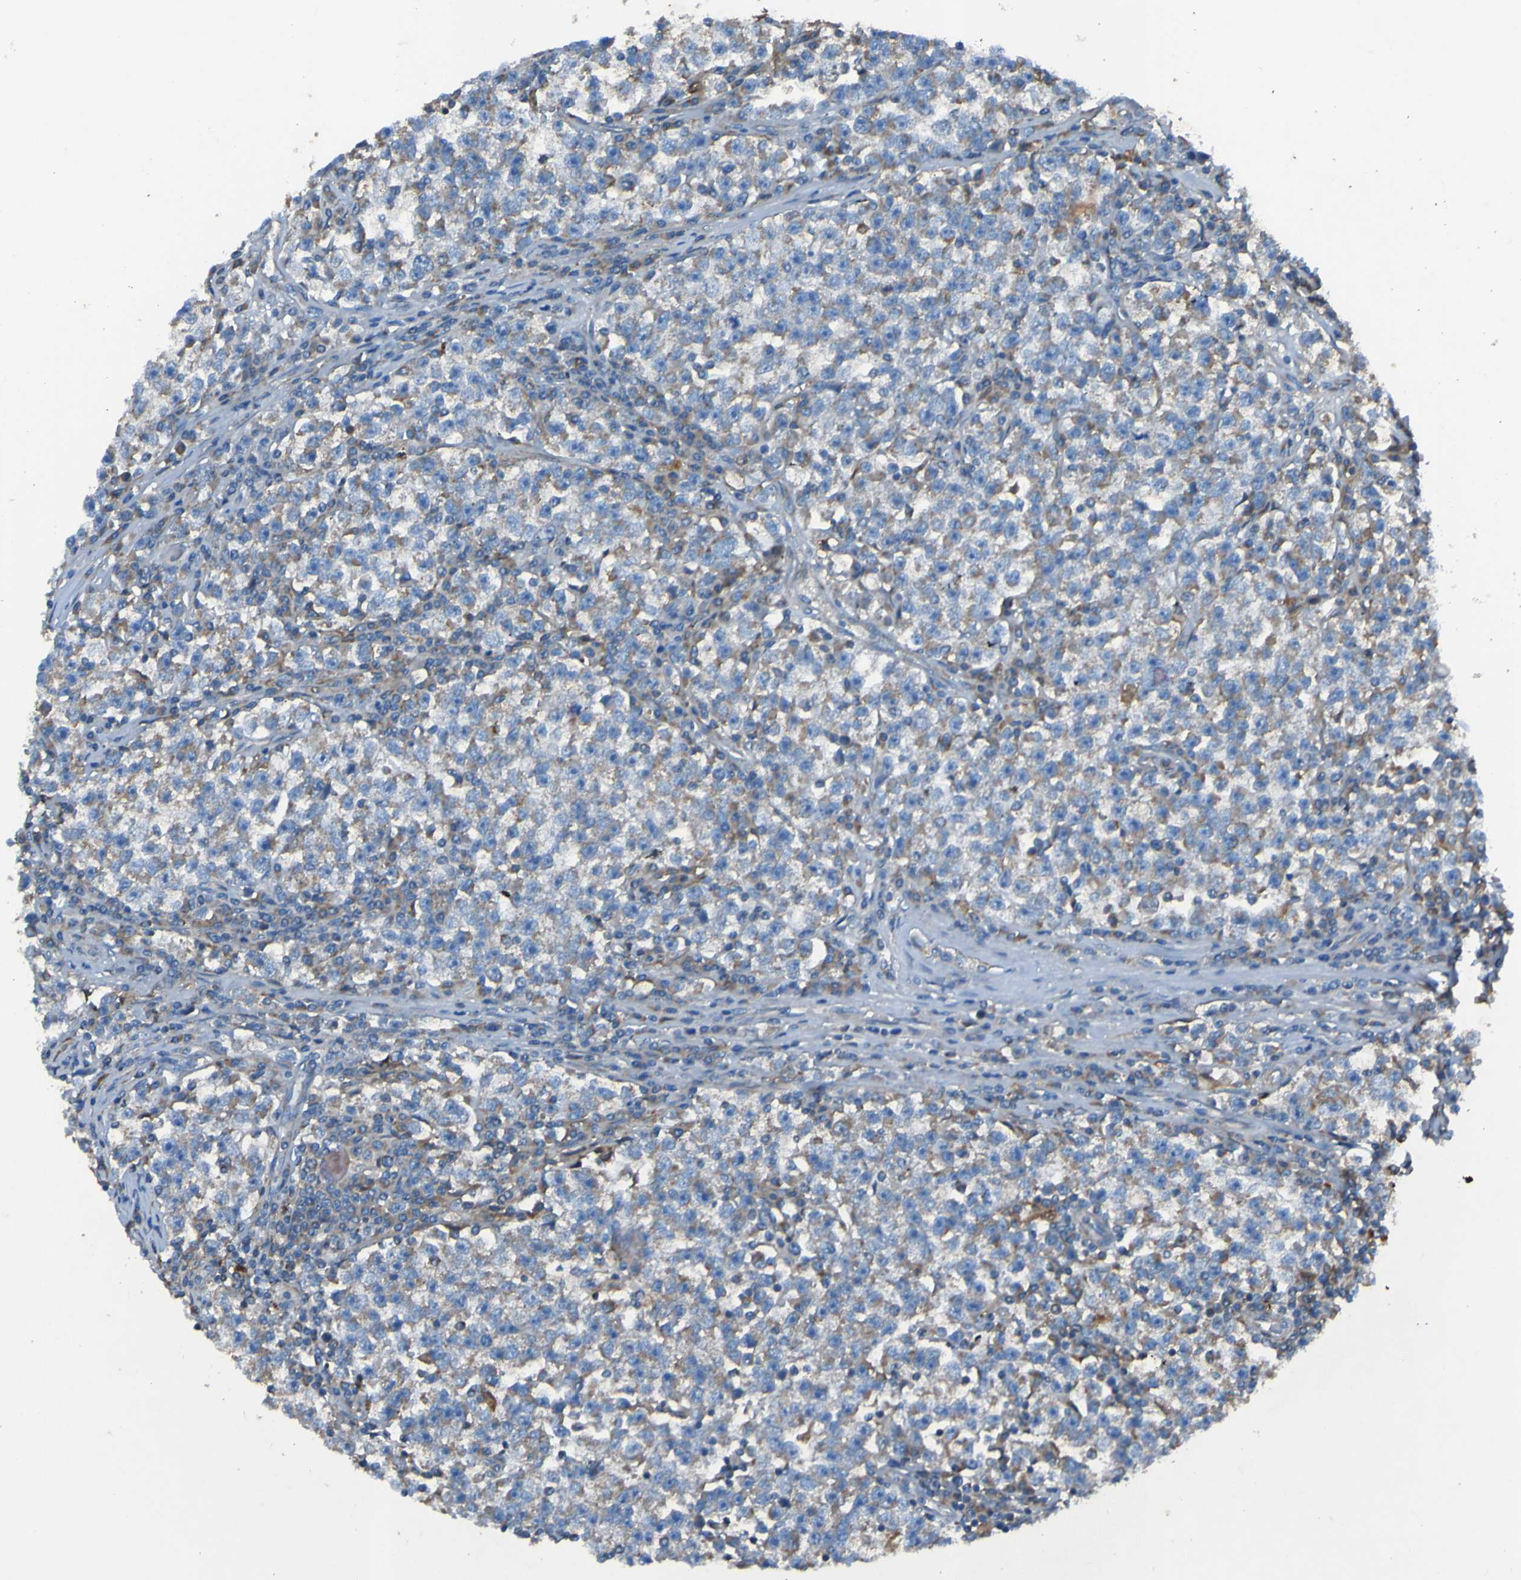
{"staining": {"intensity": "moderate", "quantity": ">75%", "location": "cytoplasmic/membranous"}, "tissue": "testis cancer", "cell_type": "Tumor cells", "image_type": "cancer", "snomed": [{"axis": "morphology", "description": "Seminoma, NOS"}, {"axis": "topography", "description": "Testis"}], "caption": "An immunohistochemistry histopathology image of tumor tissue is shown. Protein staining in brown shows moderate cytoplasmic/membranous positivity in testis seminoma within tumor cells. (DAB IHC, brown staining for protein, blue staining for nuclei).", "gene": "RAB5B", "patient": {"sex": "male", "age": 22}}